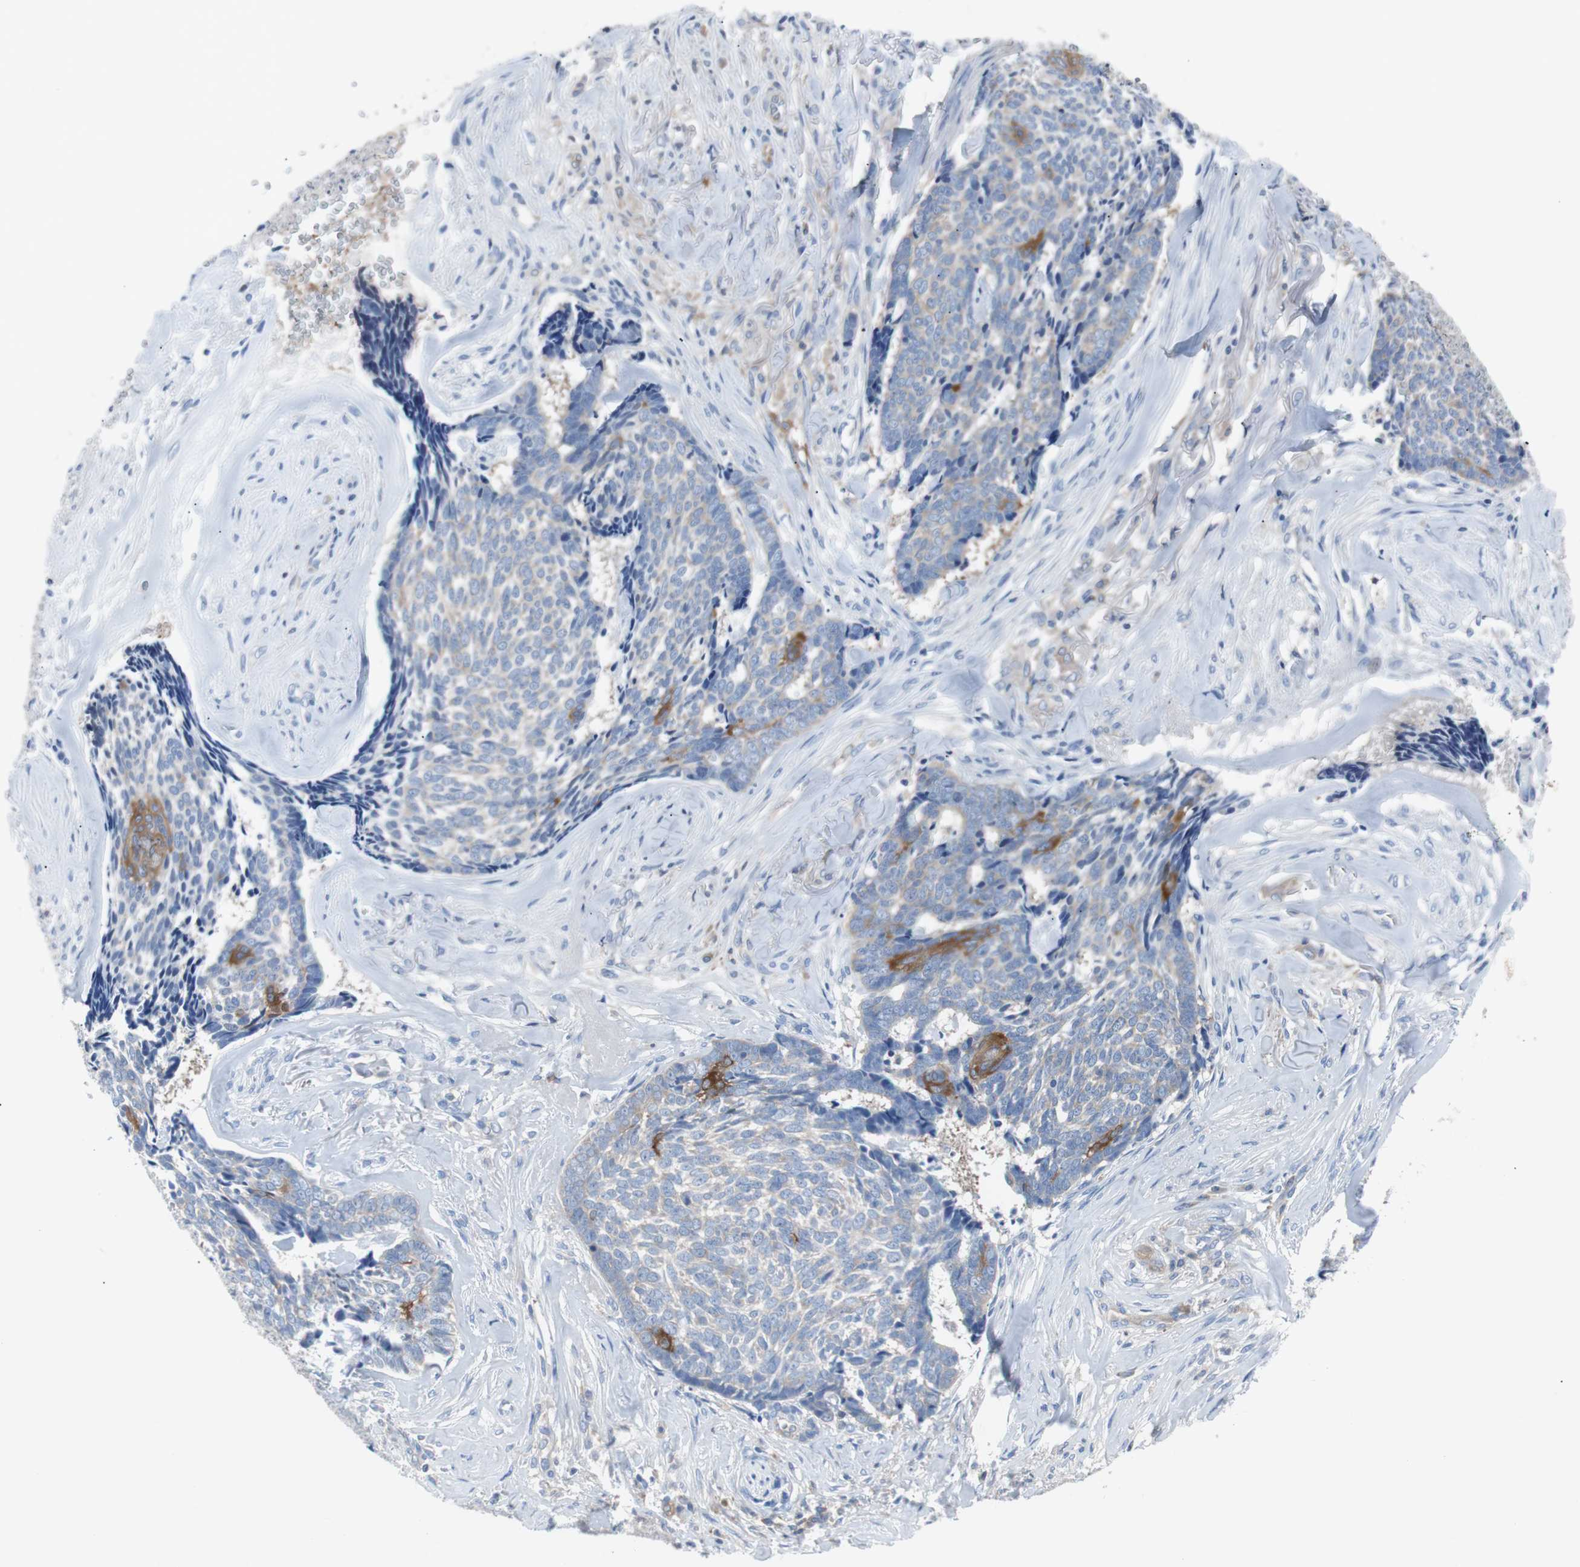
{"staining": {"intensity": "weak", "quantity": "25%-75%", "location": "cytoplasmic/membranous"}, "tissue": "skin cancer", "cell_type": "Tumor cells", "image_type": "cancer", "snomed": [{"axis": "morphology", "description": "Basal cell carcinoma"}, {"axis": "topography", "description": "Skin"}], "caption": "Human basal cell carcinoma (skin) stained for a protein (brown) shows weak cytoplasmic/membranous positive staining in about 25%-75% of tumor cells.", "gene": "EEF2K", "patient": {"sex": "male", "age": 84}}